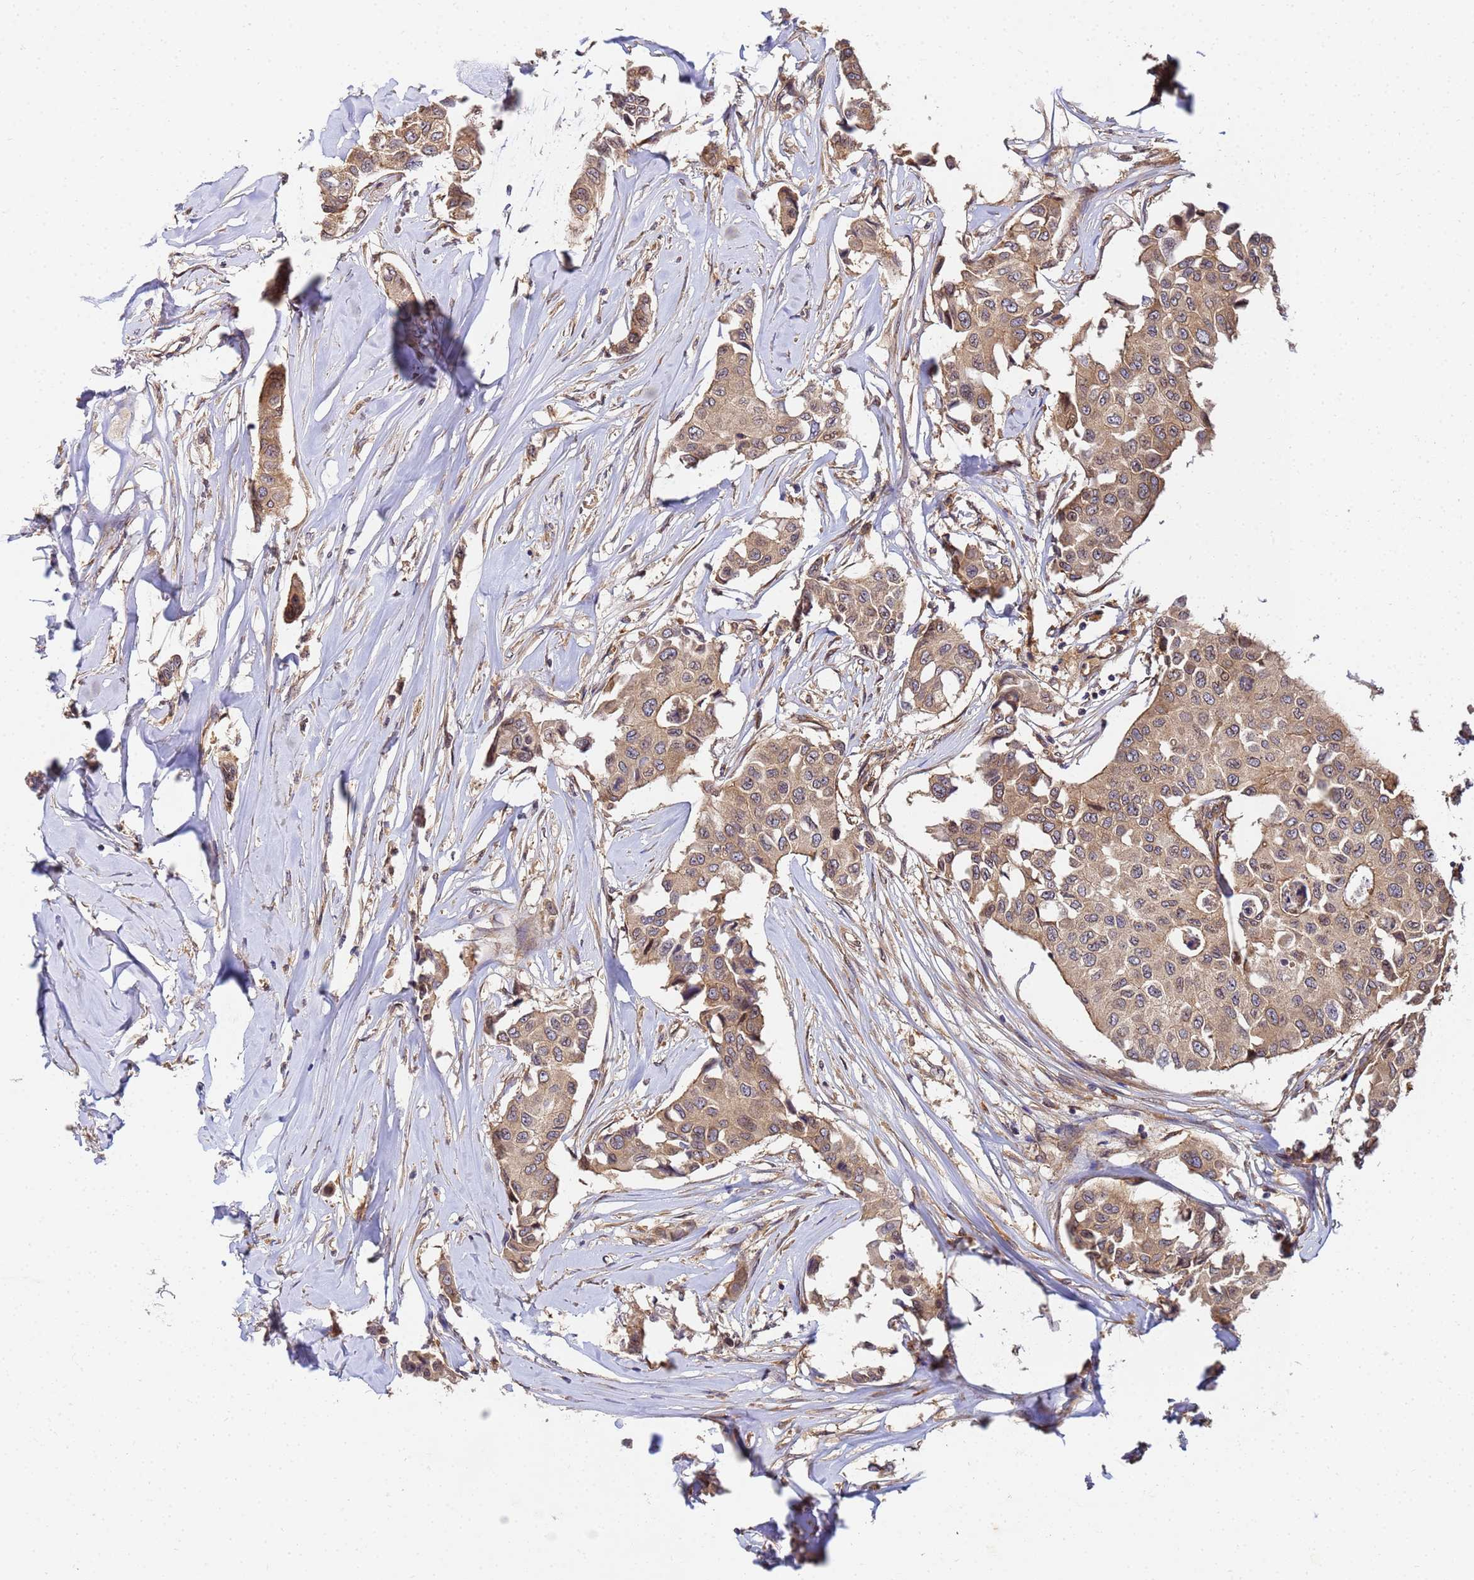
{"staining": {"intensity": "moderate", "quantity": ">75%", "location": "cytoplasmic/membranous"}, "tissue": "breast cancer", "cell_type": "Tumor cells", "image_type": "cancer", "snomed": [{"axis": "morphology", "description": "Duct carcinoma"}, {"axis": "topography", "description": "Breast"}], "caption": "DAB (3,3'-diaminobenzidine) immunohistochemical staining of human invasive ductal carcinoma (breast) reveals moderate cytoplasmic/membranous protein expression in about >75% of tumor cells.", "gene": "UNC93B1", "patient": {"sex": "female", "age": 80}}